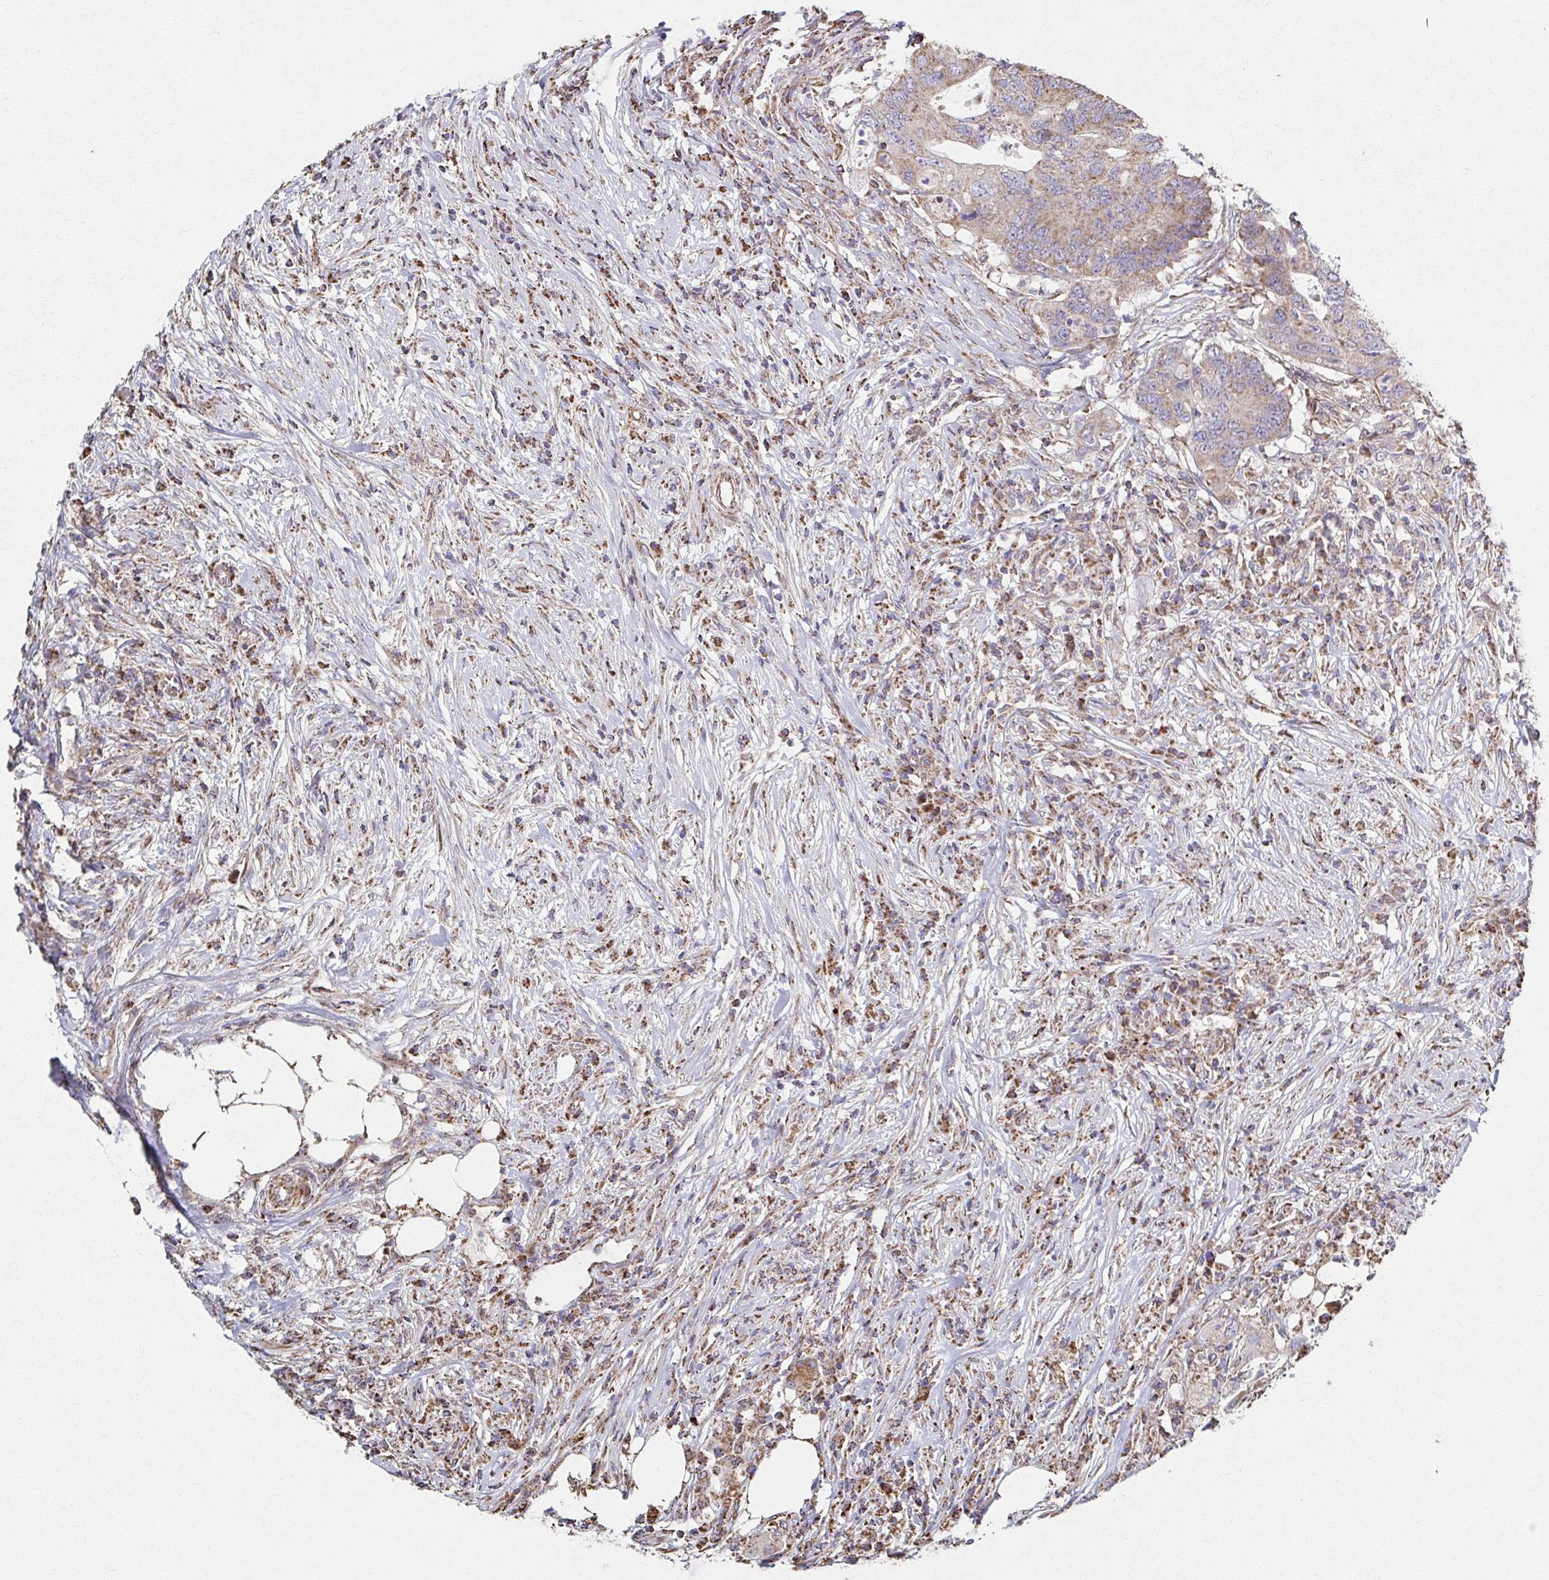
{"staining": {"intensity": "moderate", "quantity": "25%-75%", "location": "cytoplasmic/membranous"}, "tissue": "colorectal cancer", "cell_type": "Tumor cells", "image_type": "cancer", "snomed": [{"axis": "morphology", "description": "Adenocarcinoma, NOS"}, {"axis": "topography", "description": "Colon"}], "caption": "Human colorectal adenocarcinoma stained with a brown dye reveals moderate cytoplasmic/membranous positive positivity in approximately 25%-75% of tumor cells.", "gene": "SAT1", "patient": {"sex": "male", "age": 71}}